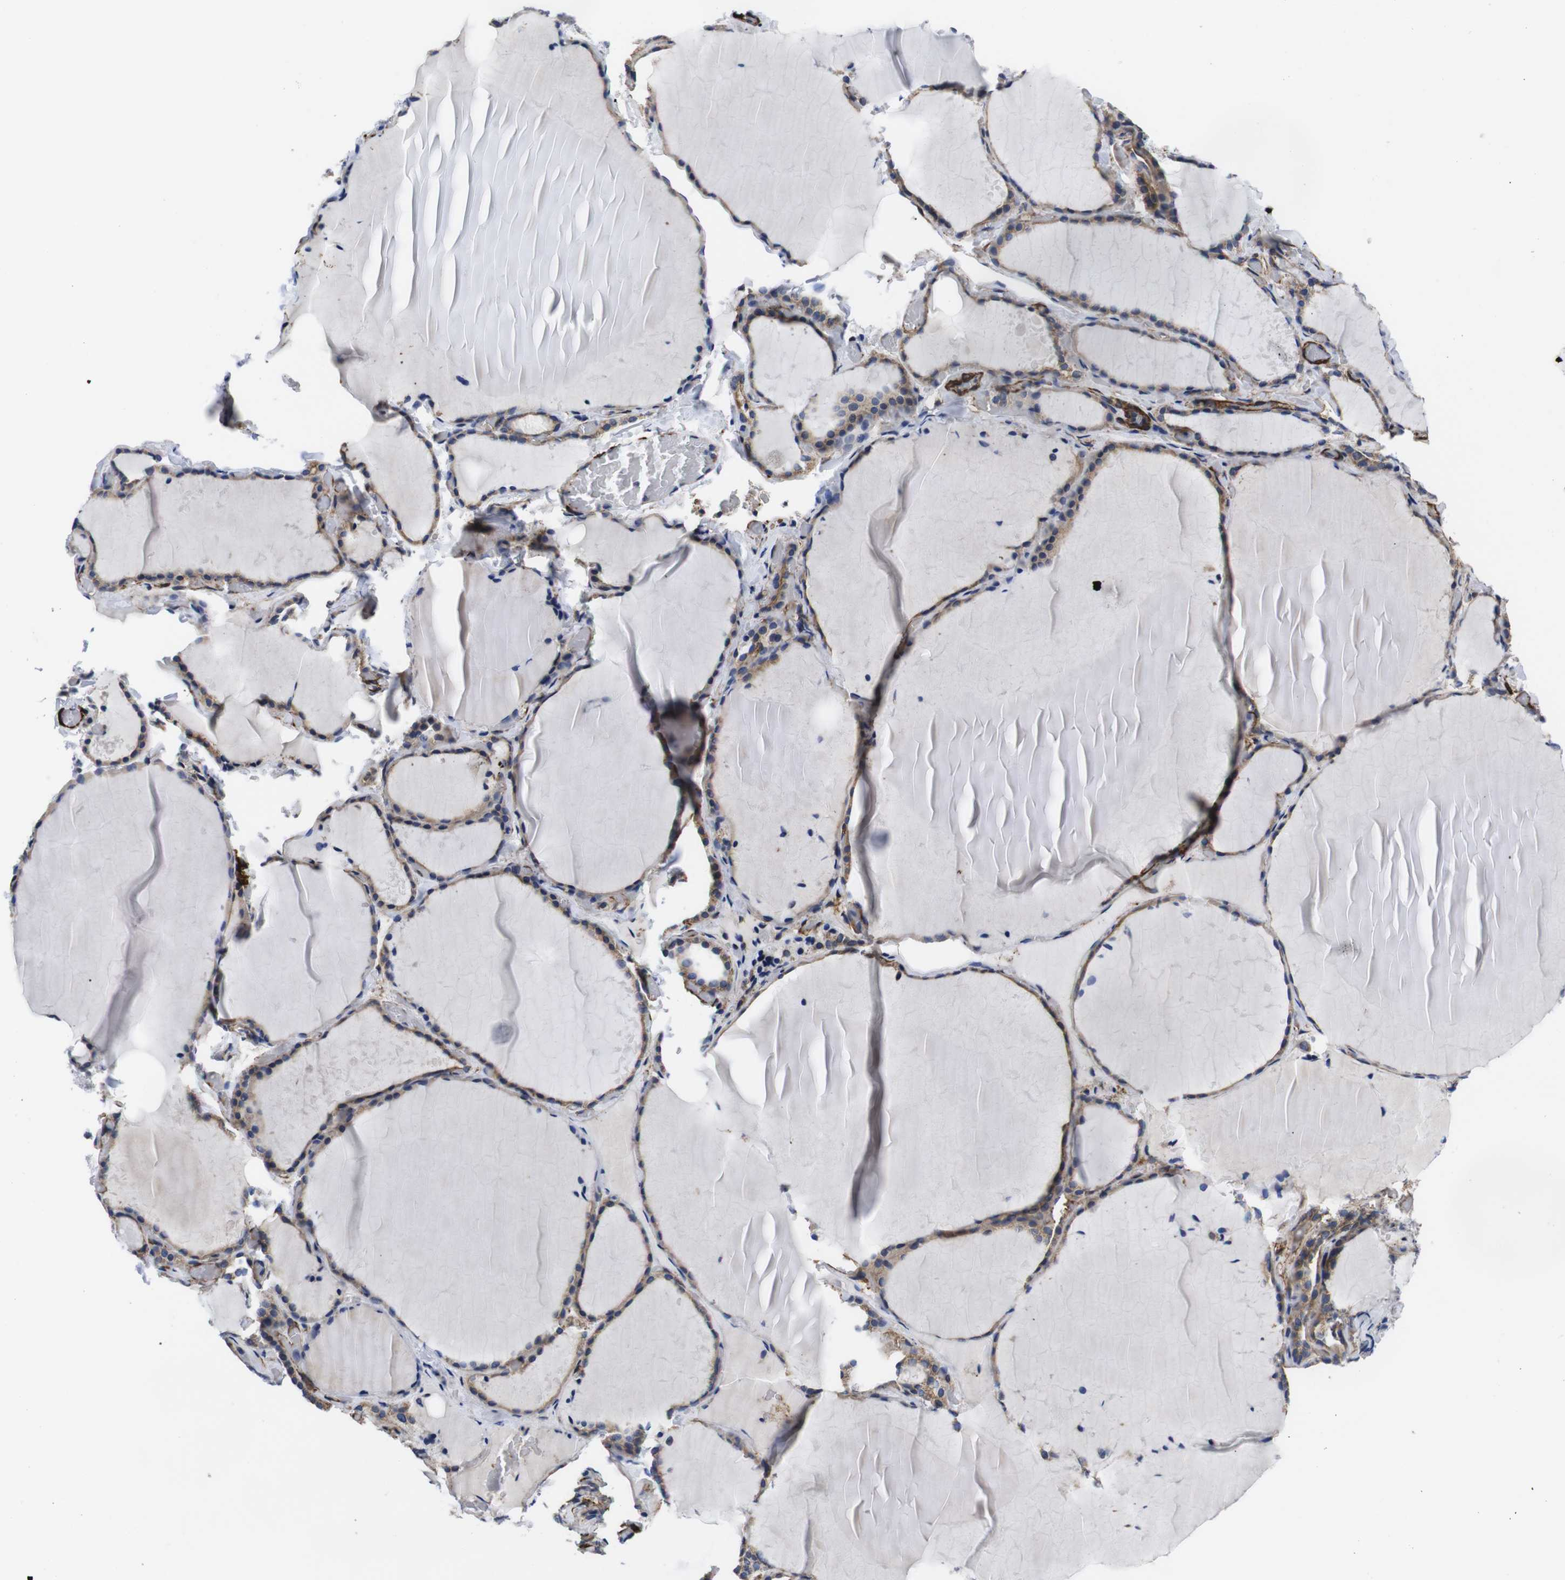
{"staining": {"intensity": "weak", "quantity": "25%-75%", "location": "cytoplasmic/membranous"}, "tissue": "thyroid gland", "cell_type": "Glandular cells", "image_type": "normal", "snomed": [{"axis": "morphology", "description": "Normal tissue, NOS"}, {"axis": "topography", "description": "Thyroid gland"}], "caption": "This image reveals IHC staining of benign thyroid gland, with low weak cytoplasmic/membranous positivity in approximately 25%-75% of glandular cells.", "gene": "WNT10A", "patient": {"sex": "female", "age": 22}}